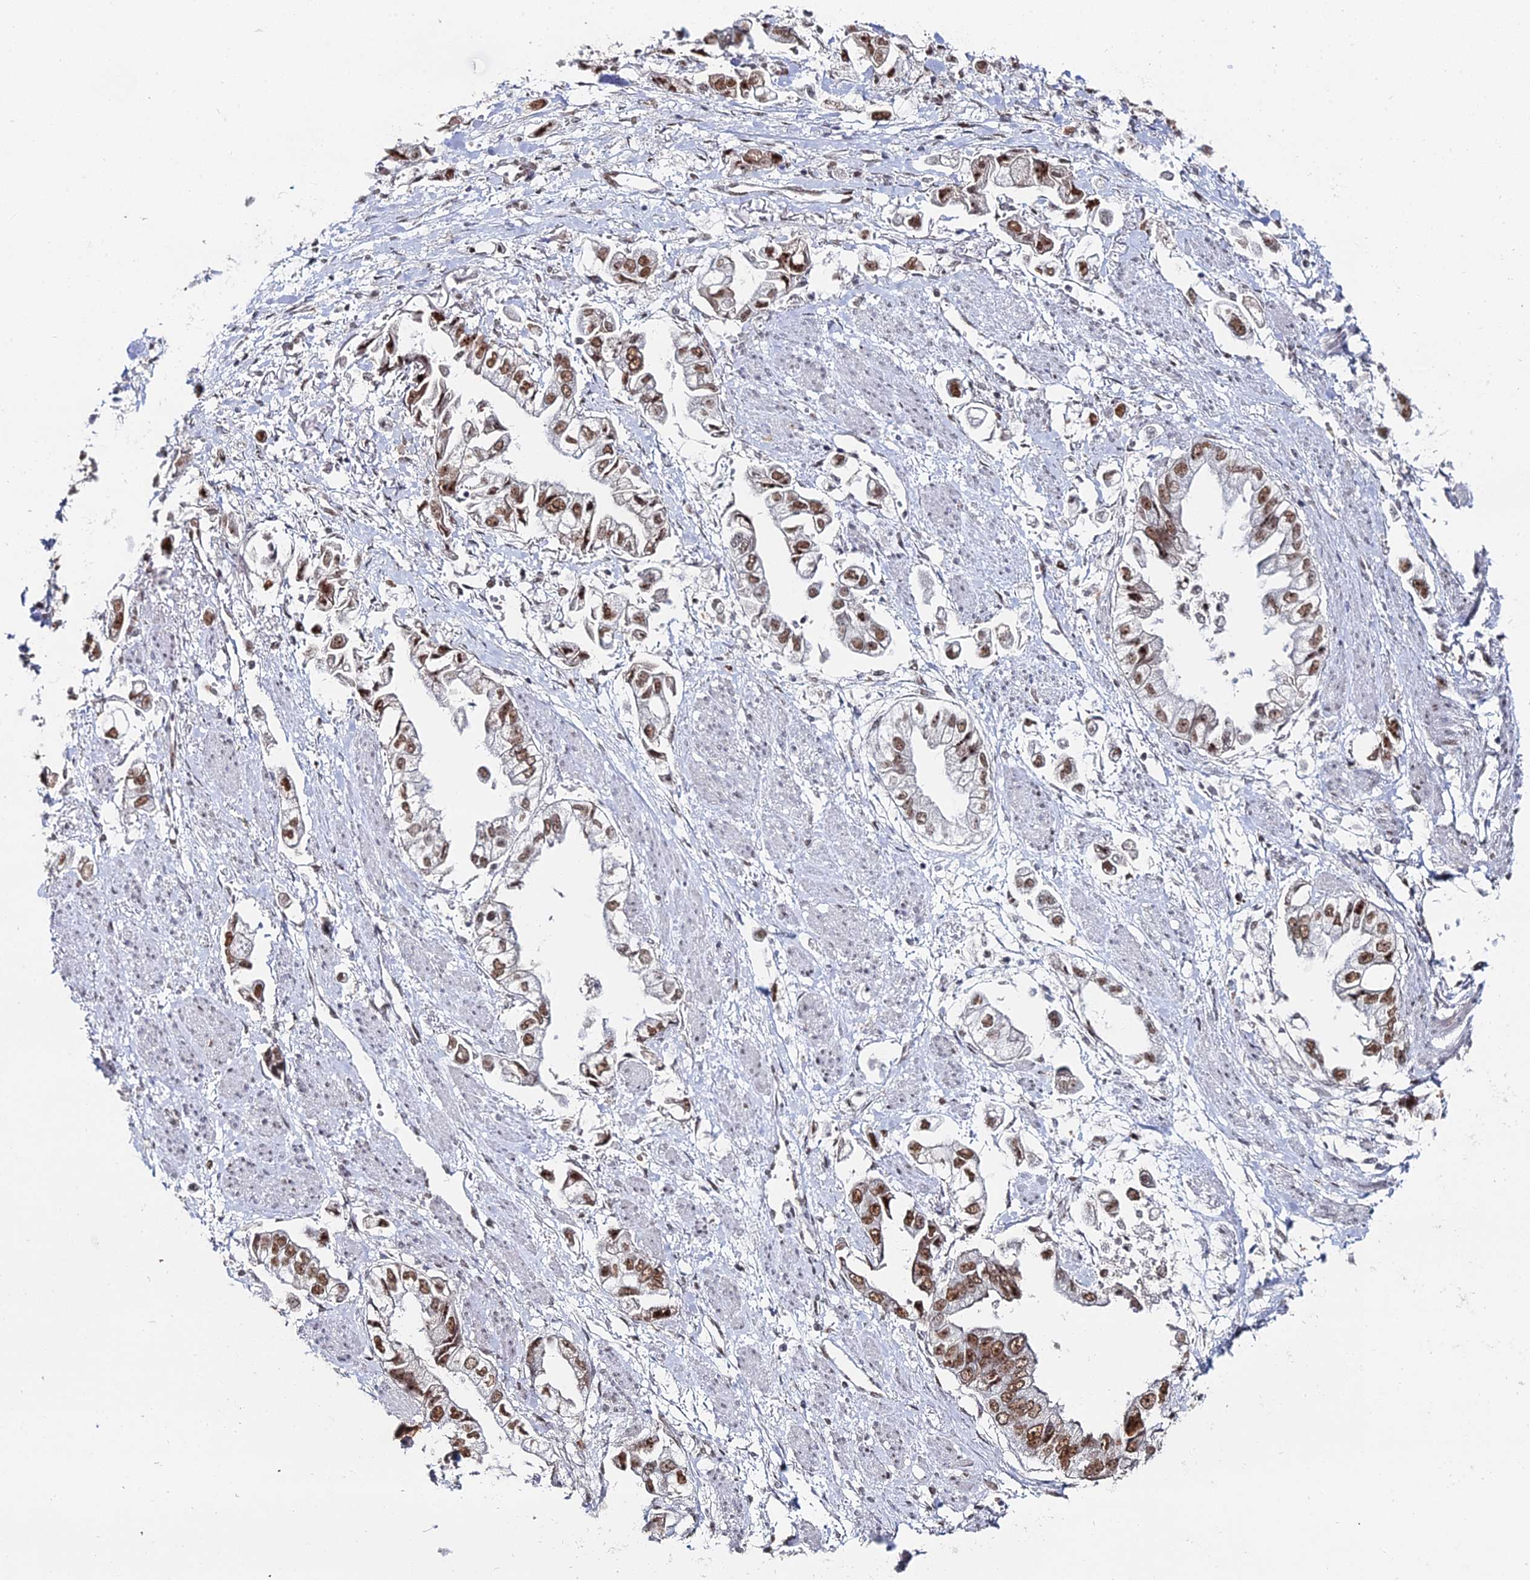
{"staining": {"intensity": "moderate", "quantity": ">75%", "location": "nuclear"}, "tissue": "stomach cancer", "cell_type": "Tumor cells", "image_type": "cancer", "snomed": [{"axis": "morphology", "description": "Adenocarcinoma, NOS"}, {"axis": "topography", "description": "Stomach"}], "caption": "This is an image of IHC staining of stomach cancer (adenocarcinoma), which shows moderate staining in the nuclear of tumor cells.", "gene": "GSC2", "patient": {"sex": "male", "age": 62}}